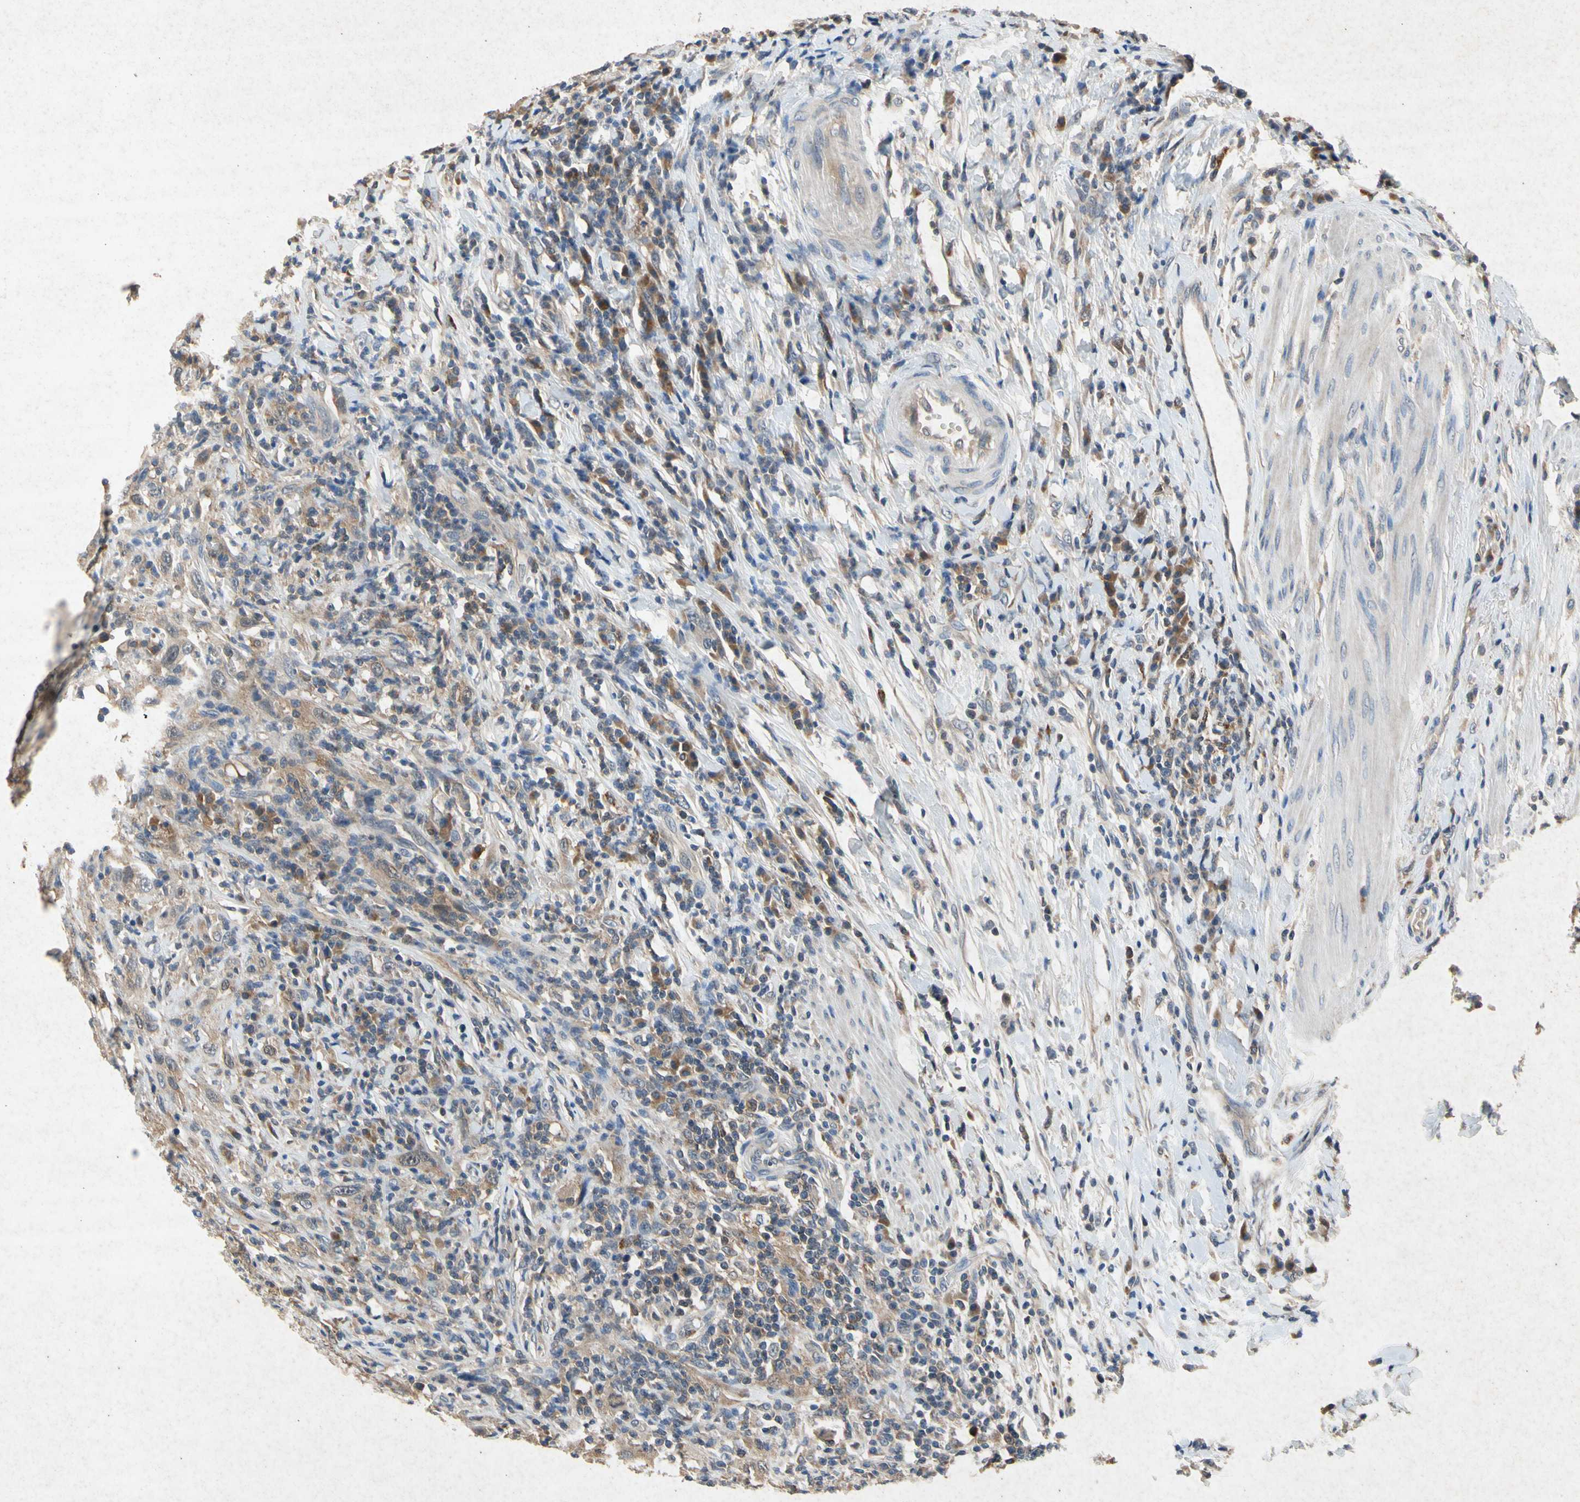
{"staining": {"intensity": "moderate", "quantity": ">75%", "location": "cytoplasmic/membranous"}, "tissue": "urothelial cancer", "cell_type": "Tumor cells", "image_type": "cancer", "snomed": [{"axis": "morphology", "description": "Urothelial carcinoma, High grade"}, {"axis": "topography", "description": "Urinary bladder"}], "caption": "A histopathology image showing moderate cytoplasmic/membranous staining in about >75% of tumor cells in urothelial cancer, as visualized by brown immunohistochemical staining.", "gene": "RPS6KA1", "patient": {"sex": "male", "age": 61}}